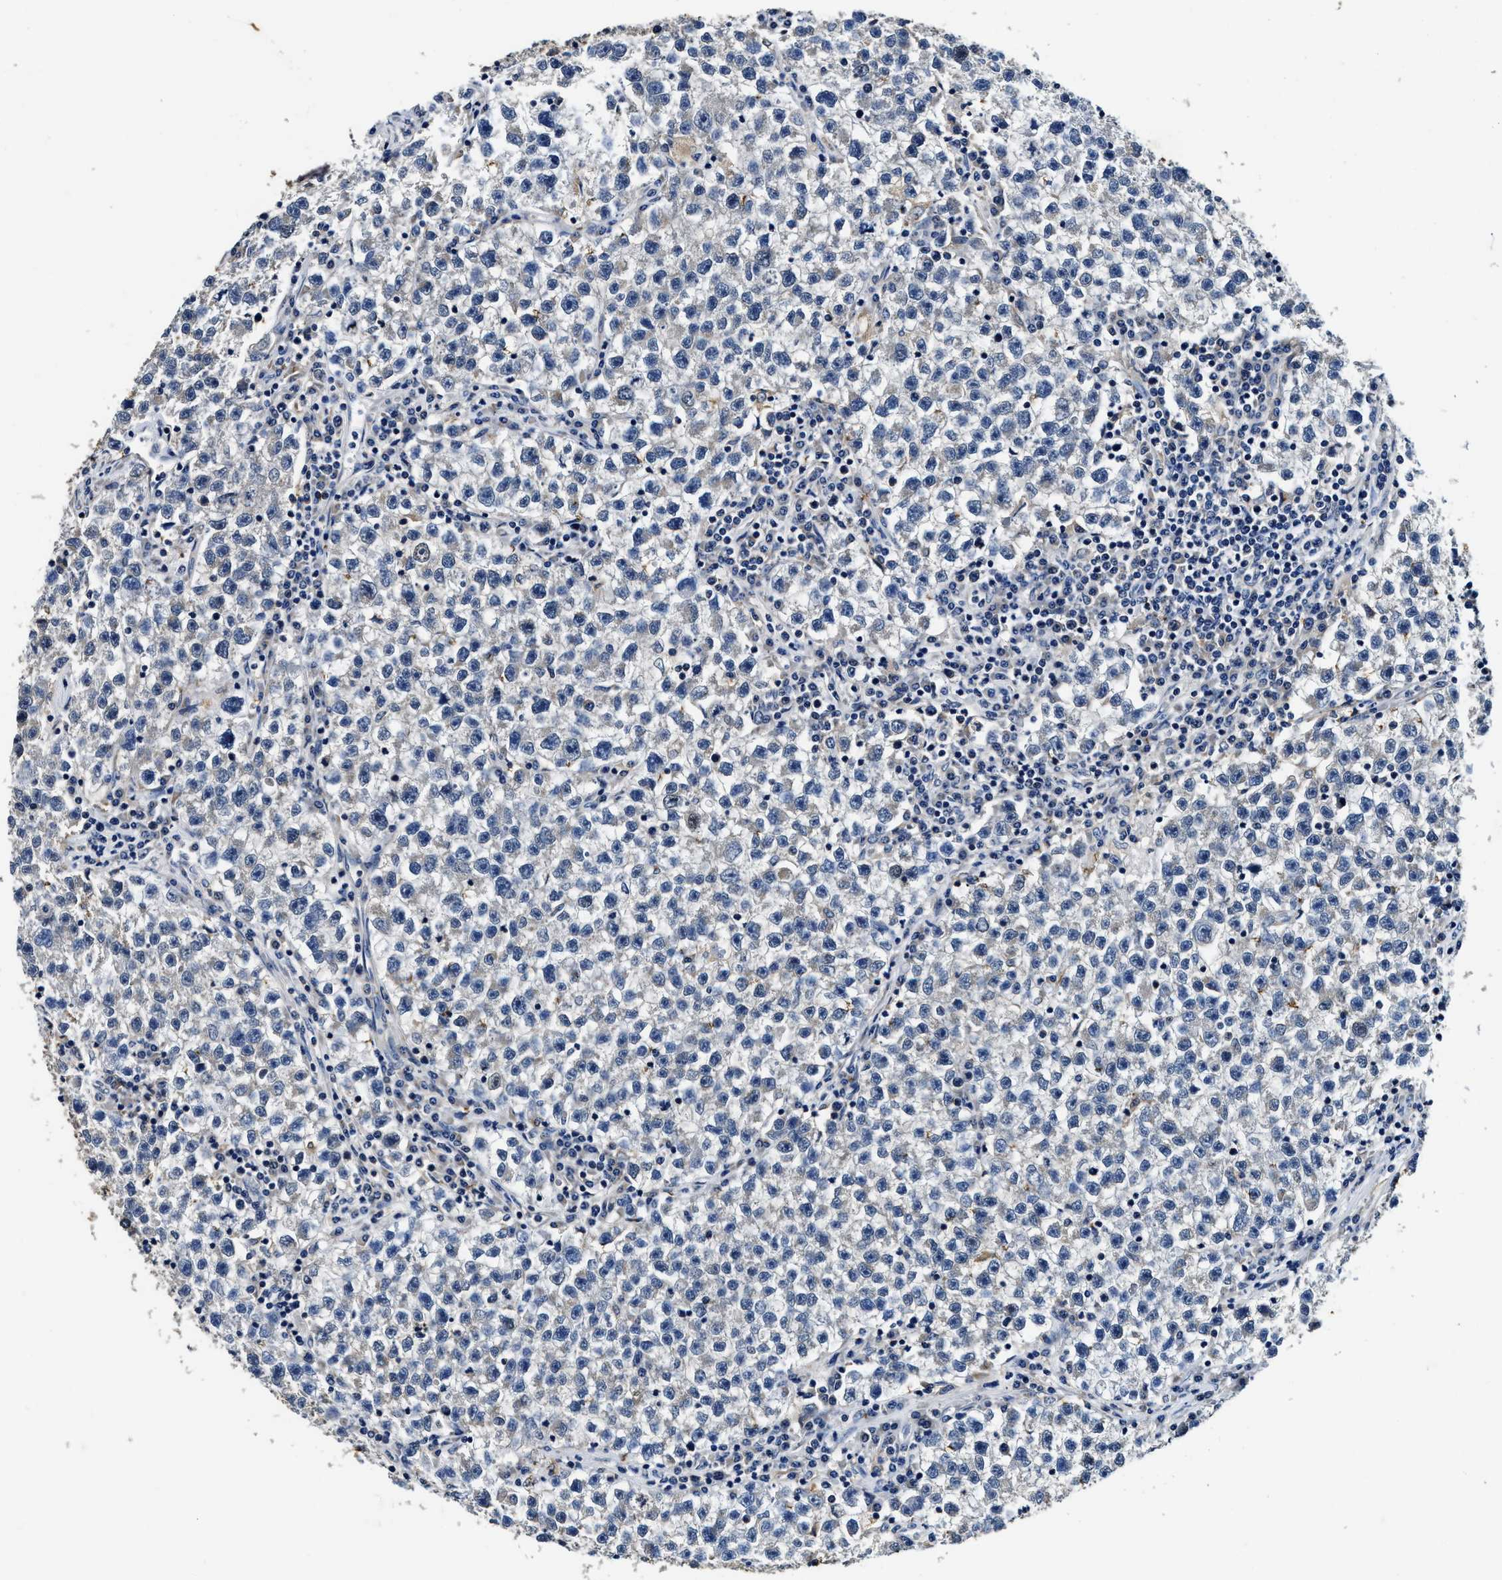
{"staining": {"intensity": "negative", "quantity": "none", "location": "none"}, "tissue": "testis cancer", "cell_type": "Tumor cells", "image_type": "cancer", "snomed": [{"axis": "morphology", "description": "Seminoma, NOS"}, {"axis": "topography", "description": "Testis"}], "caption": "A histopathology image of human testis seminoma is negative for staining in tumor cells.", "gene": "PI4KB", "patient": {"sex": "male", "age": 22}}